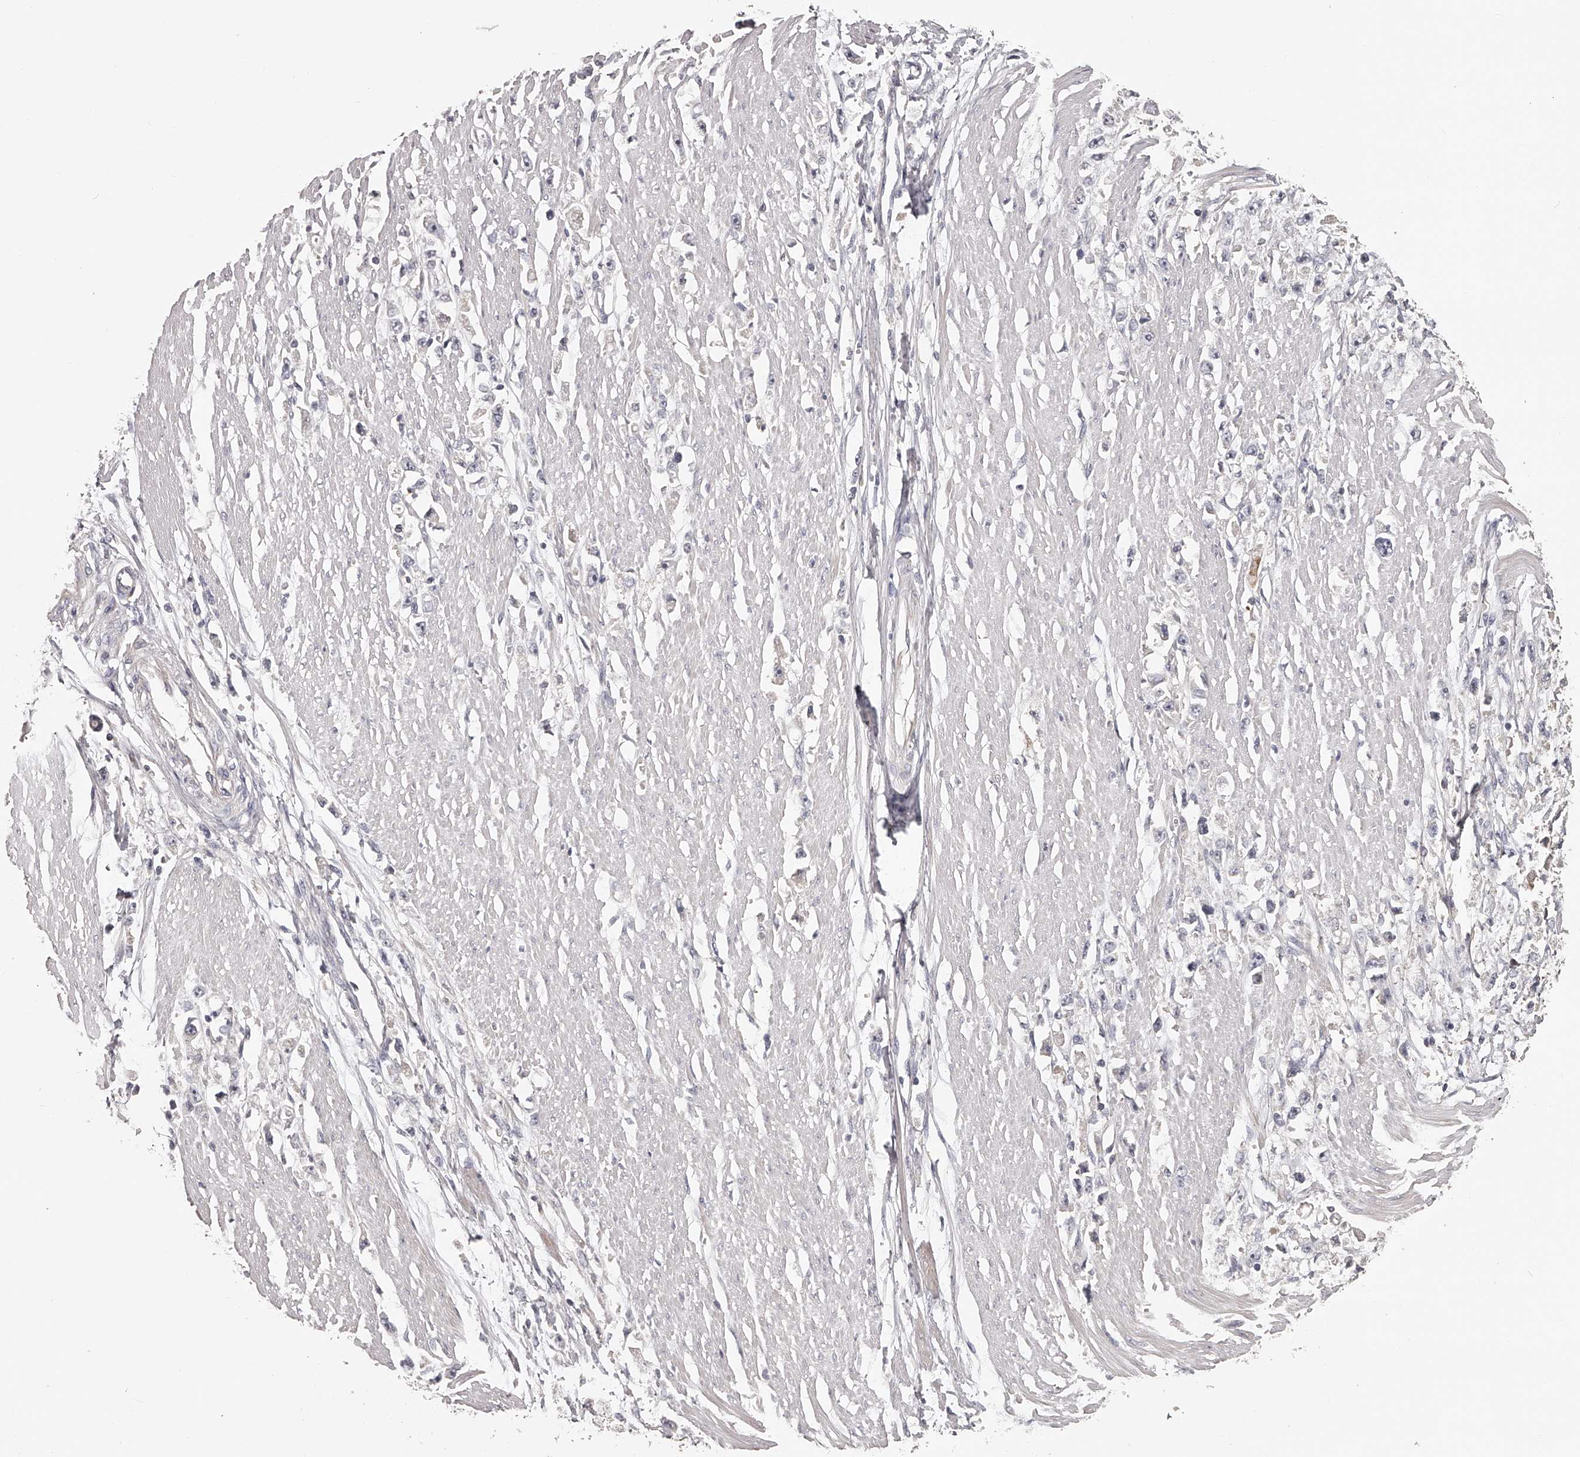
{"staining": {"intensity": "negative", "quantity": "none", "location": "none"}, "tissue": "stomach cancer", "cell_type": "Tumor cells", "image_type": "cancer", "snomed": [{"axis": "morphology", "description": "Adenocarcinoma, NOS"}, {"axis": "topography", "description": "Stomach"}], "caption": "Stomach cancer was stained to show a protein in brown. There is no significant staining in tumor cells.", "gene": "TNN", "patient": {"sex": "female", "age": 59}}